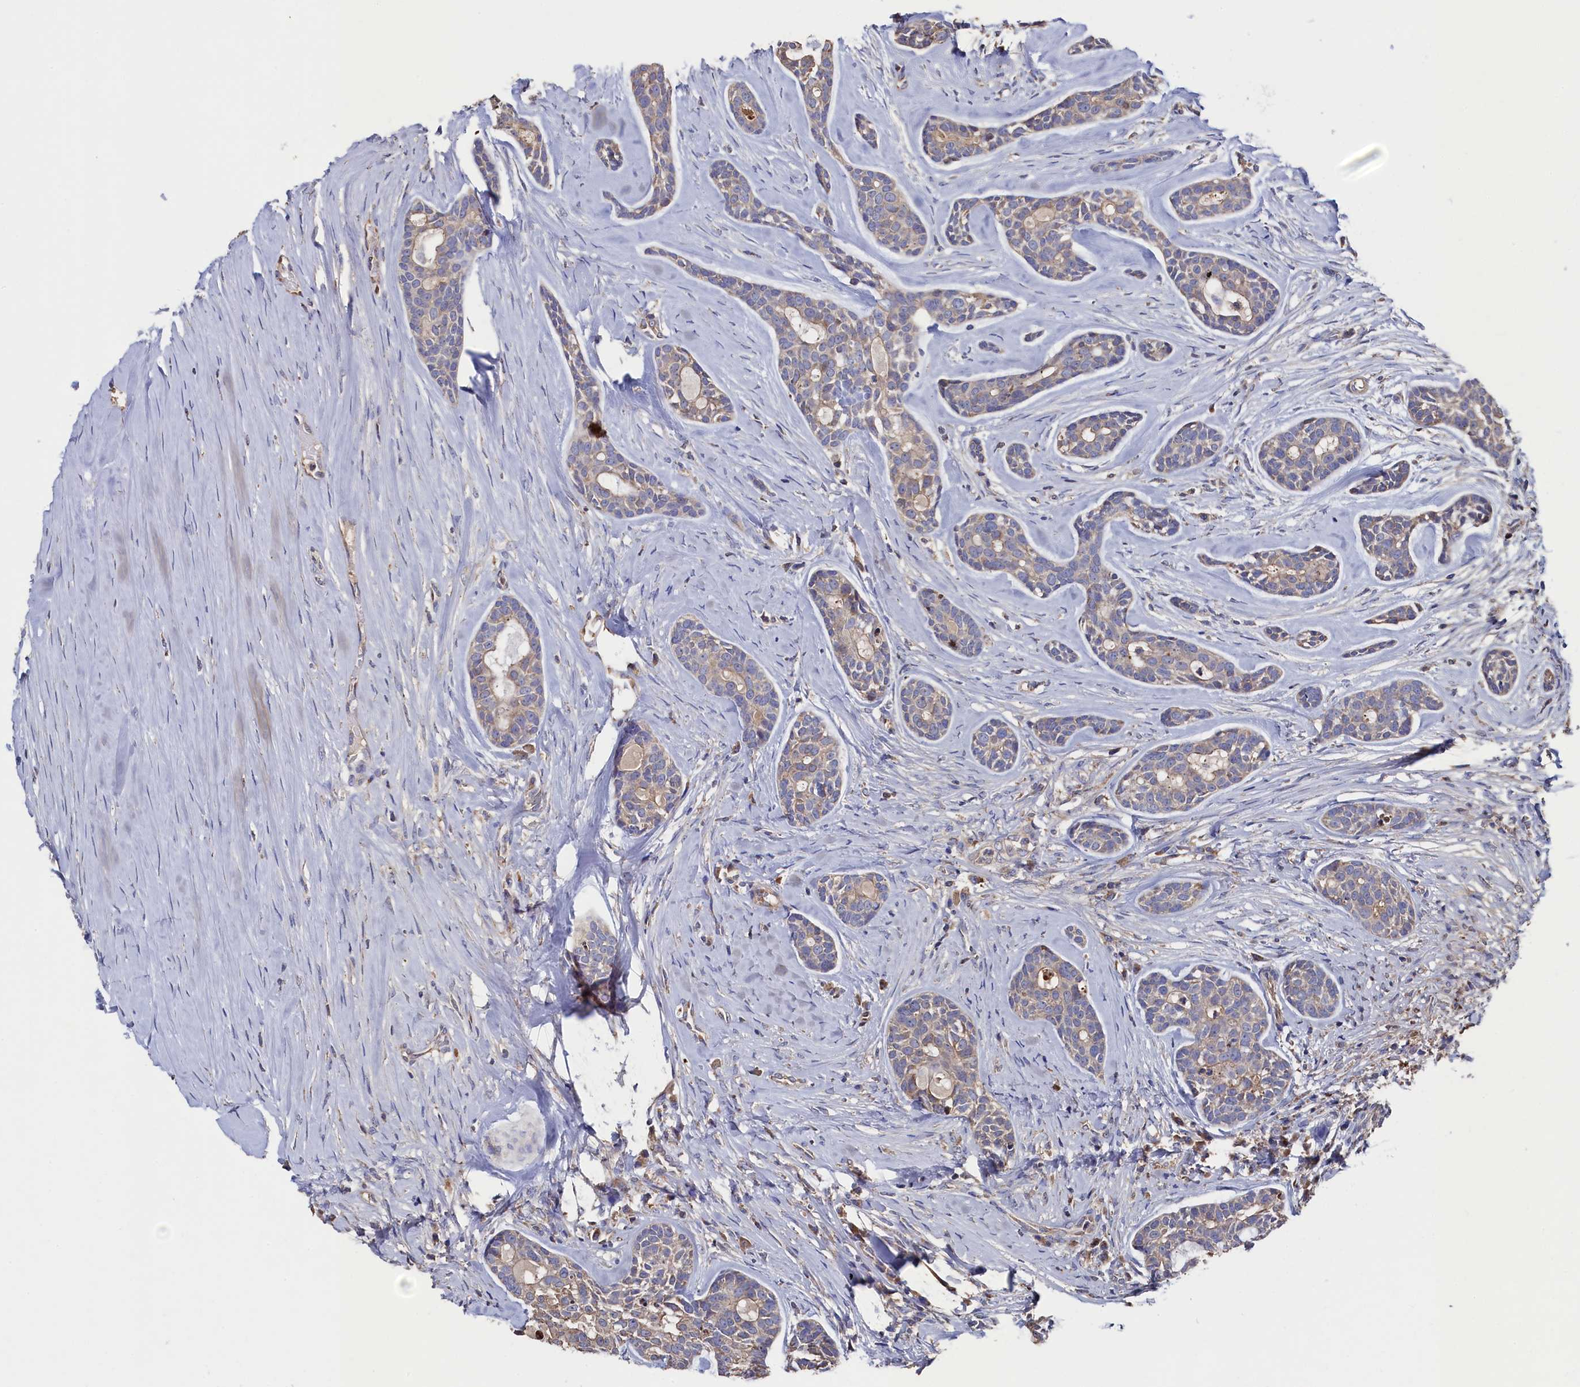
{"staining": {"intensity": "weak", "quantity": ">75%", "location": "cytoplasmic/membranous"}, "tissue": "head and neck cancer", "cell_type": "Tumor cells", "image_type": "cancer", "snomed": [{"axis": "morphology", "description": "Adenocarcinoma, NOS"}, {"axis": "topography", "description": "Subcutis"}, {"axis": "topography", "description": "Head-Neck"}], "caption": "Adenocarcinoma (head and neck) stained with a protein marker demonstrates weak staining in tumor cells.", "gene": "TK2", "patient": {"sex": "female", "age": 73}}